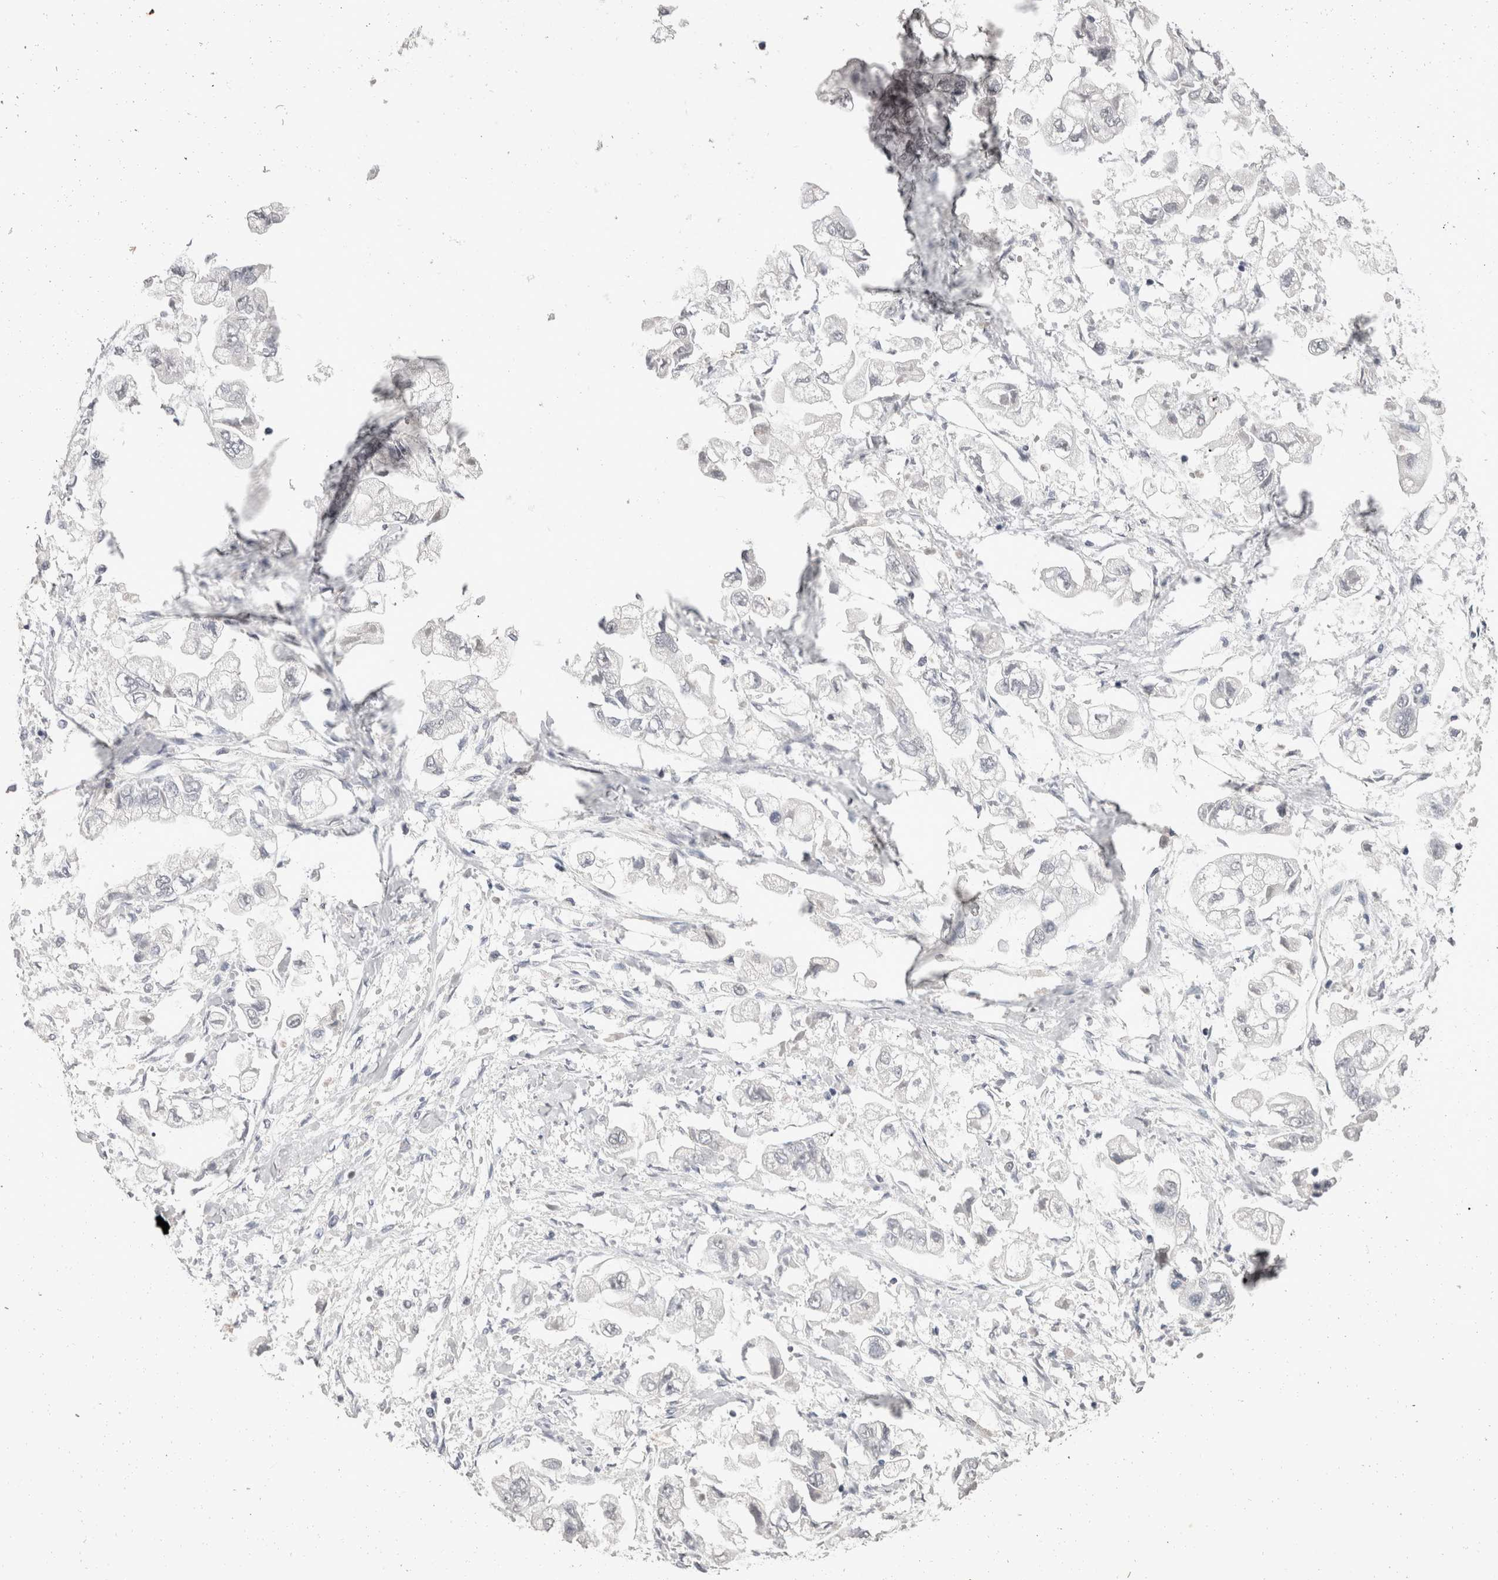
{"staining": {"intensity": "negative", "quantity": "none", "location": "none"}, "tissue": "stomach cancer", "cell_type": "Tumor cells", "image_type": "cancer", "snomed": [{"axis": "morphology", "description": "Normal tissue, NOS"}, {"axis": "morphology", "description": "Adenocarcinoma, NOS"}, {"axis": "topography", "description": "Stomach"}], "caption": "Tumor cells are negative for protein expression in human stomach adenocarcinoma. (Brightfield microscopy of DAB (3,3'-diaminobenzidine) immunohistochemistry (IHC) at high magnification).", "gene": "DDX17", "patient": {"sex": "male", "age": 62}}